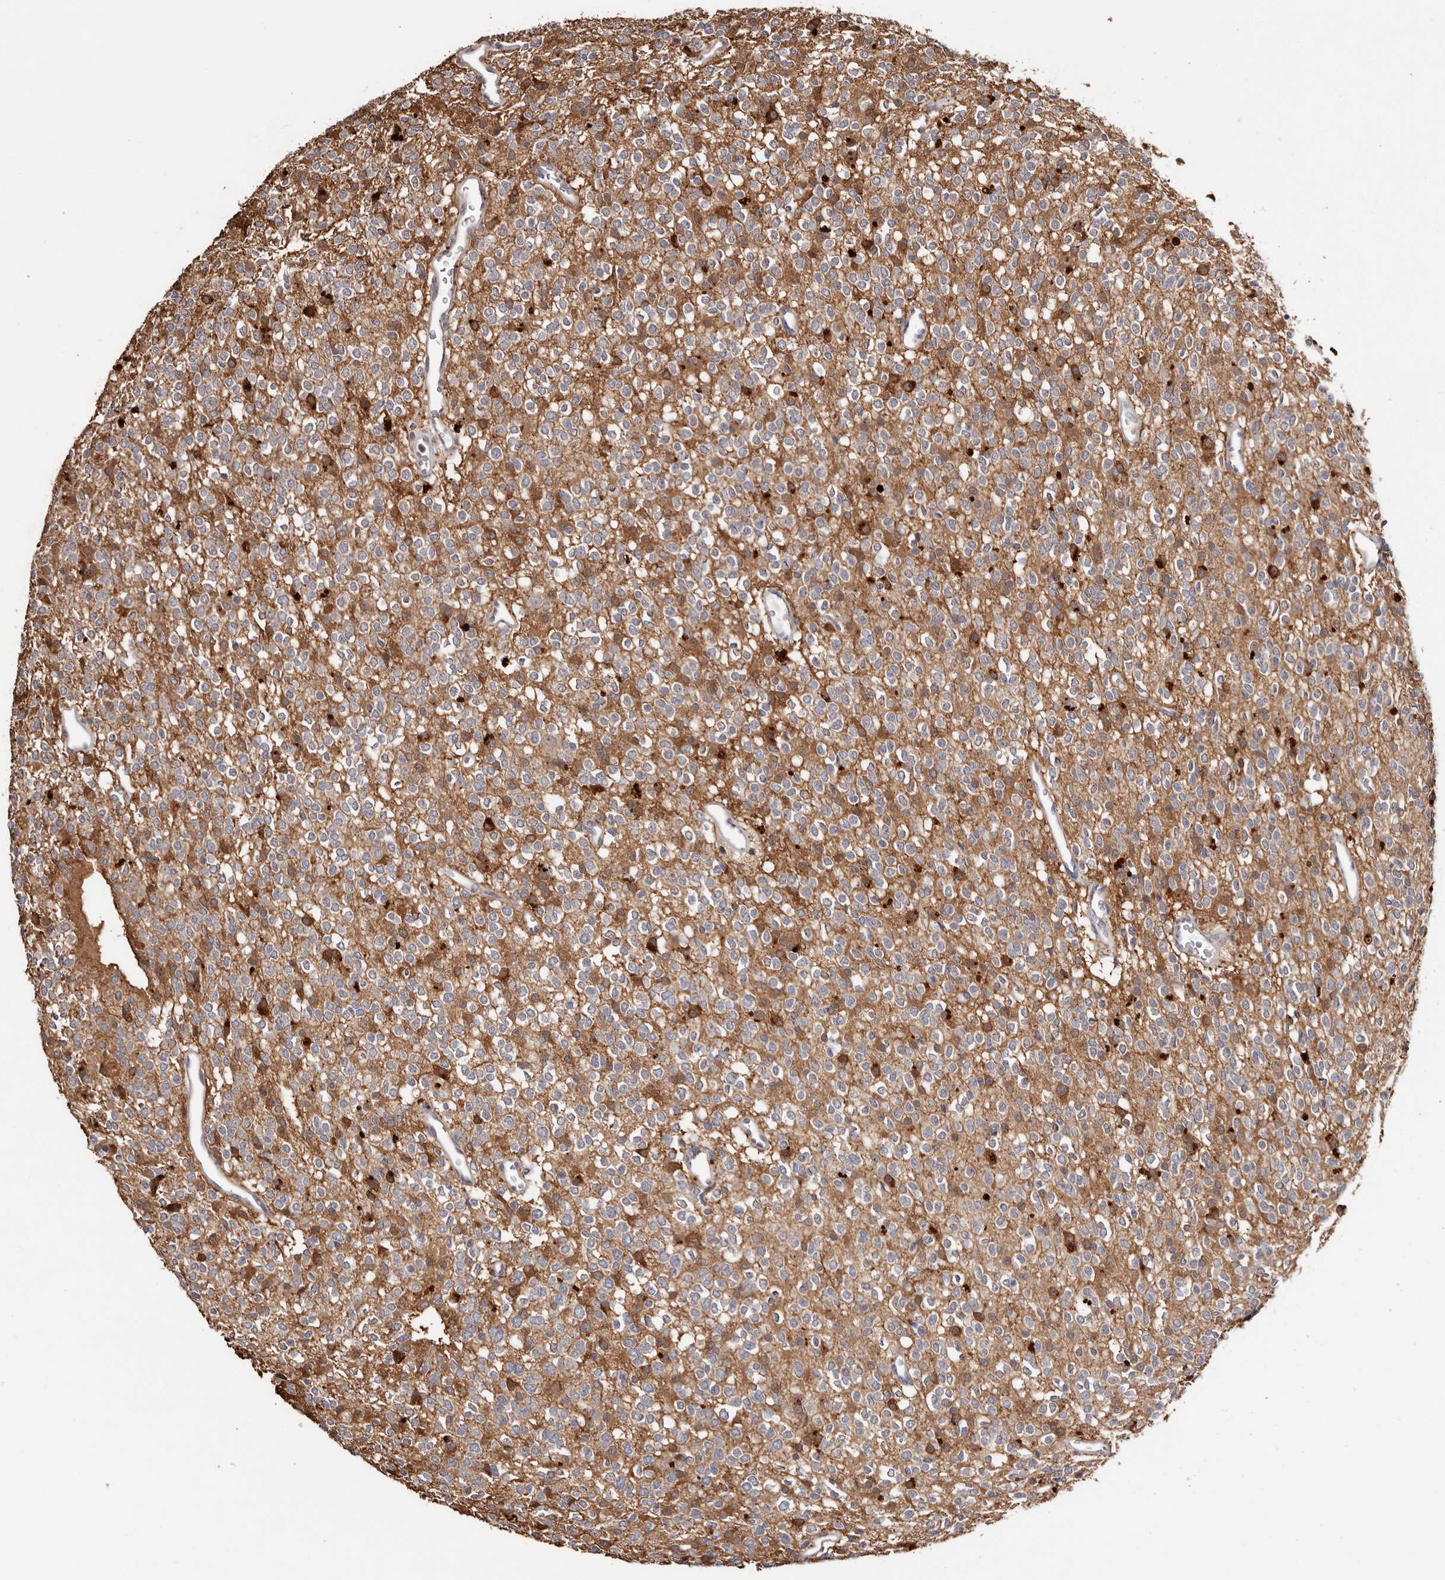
{"staining": {"intensity": "negative", "quantity": "none", "location": "none"}, "tissue": "glioma", "cell_type": "Tumor cells", "image_type": "cancer", "snomed": [{"axis": "morphology", "description": "Glioma, malignant, High grade"}, {"axis": "topography", "description": "Brain"}], "caption": "Immunohistochemical staining of glioma exhibits no significant staining in tumor cells. (DAB (3,3'-diaminobenzidine) immunohistochemistry, high magnification).", "gene": "TYW3", "patient": {"sex": "male", "age": 34}}